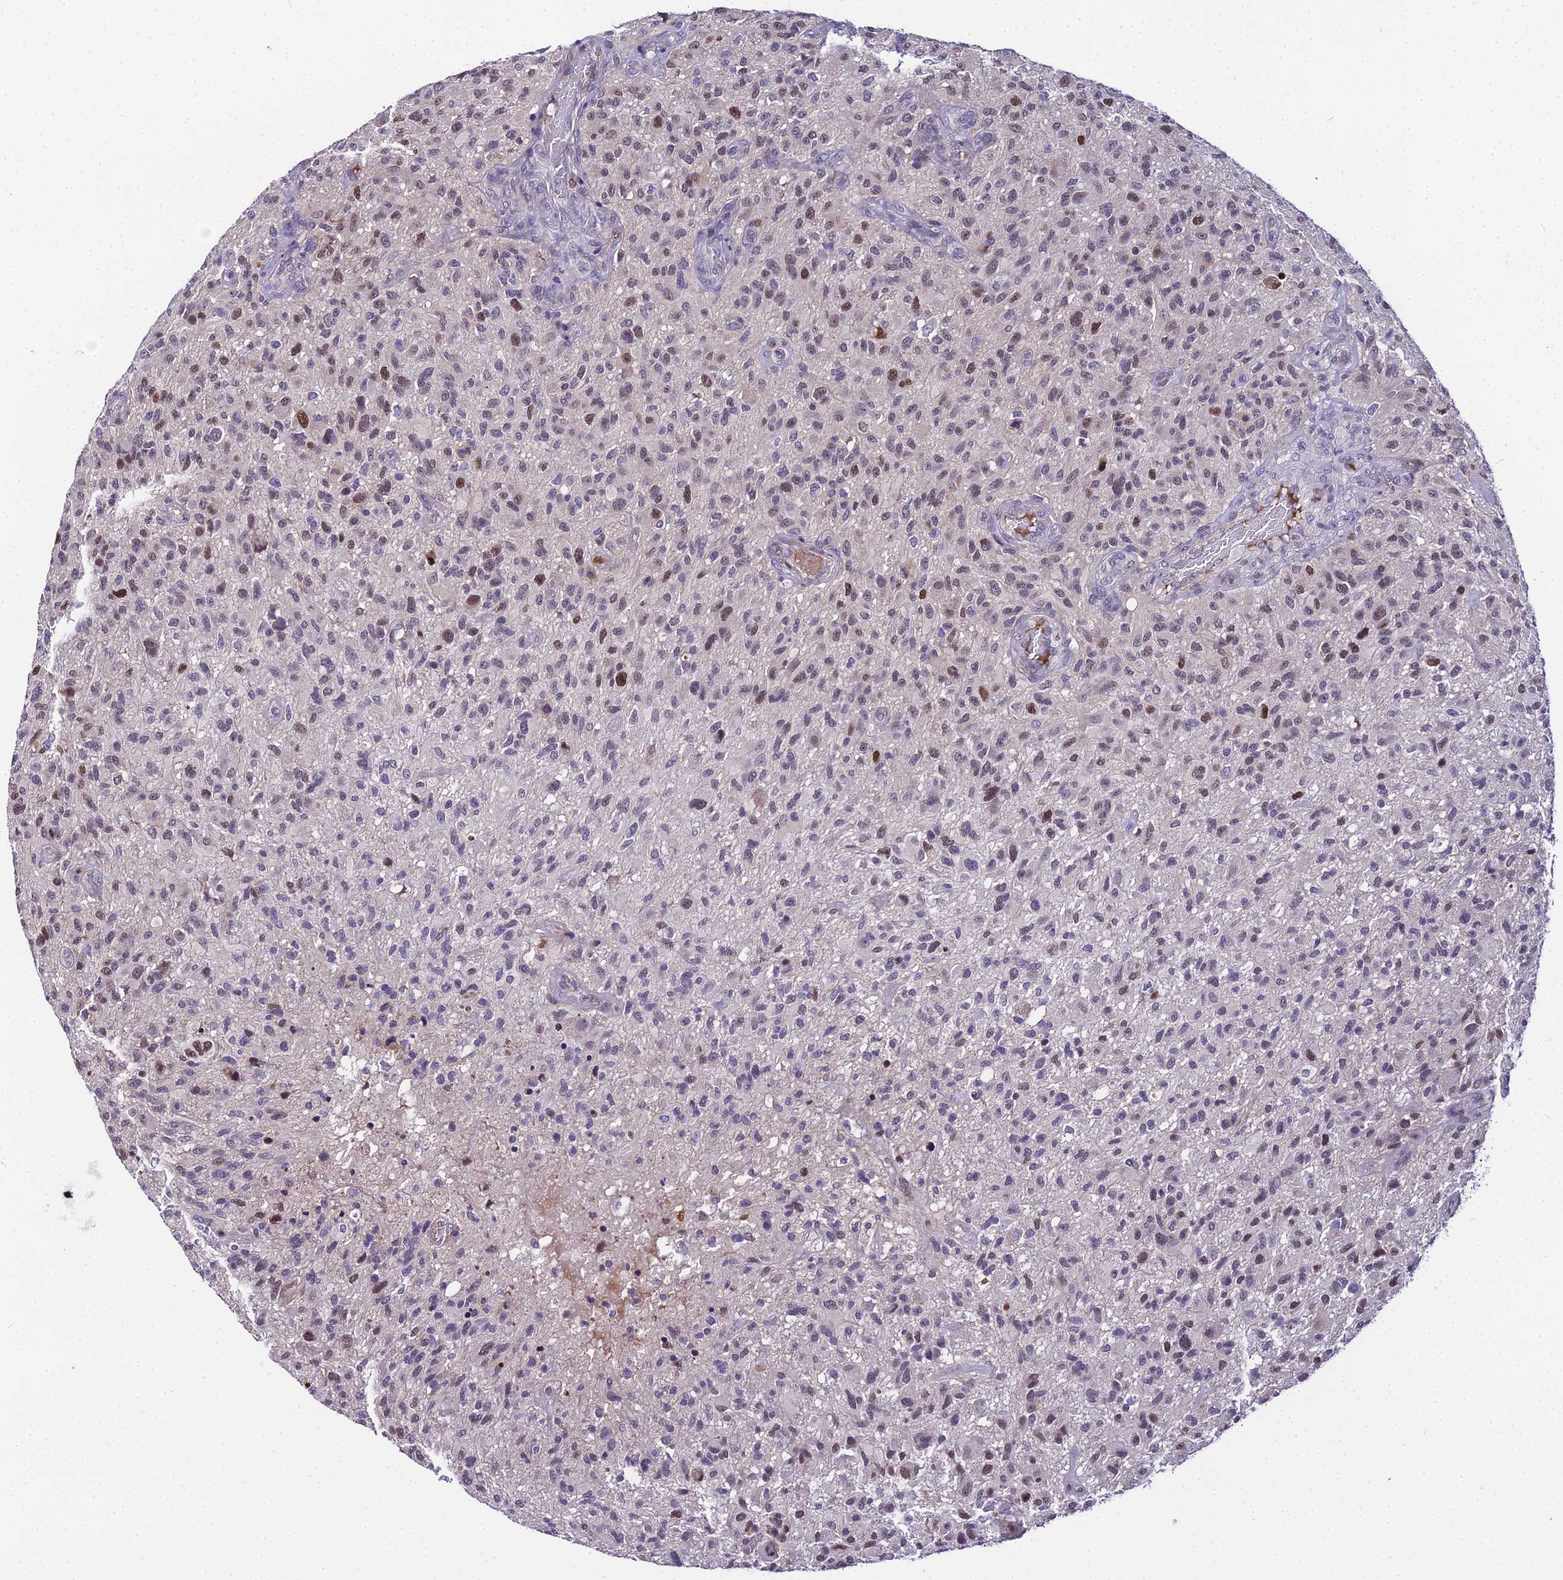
{"staining": {"intensity": "moderate", "quantity": "<25%", "location": "nuclear"}, "tissue": "glioma", "cell_type": "Tumor cells", "image_type": "cancer", "snomed": [{"axis": "morphology", "description": "Glioma, malignant, High grade"}, {"axis": "topography", "description": "Brain"}], "caption": "Tumor cells display low levels of moderate nuclear positivity in approximately <25% of cells in human high-grade glioma (malignant). (DAB (3,3'-diaminobenzidine) IHC, brown staining for protein, blue staining for nuclei).", "gene": "TRIML2", "patient": {"sex": "male", "age": 47}}